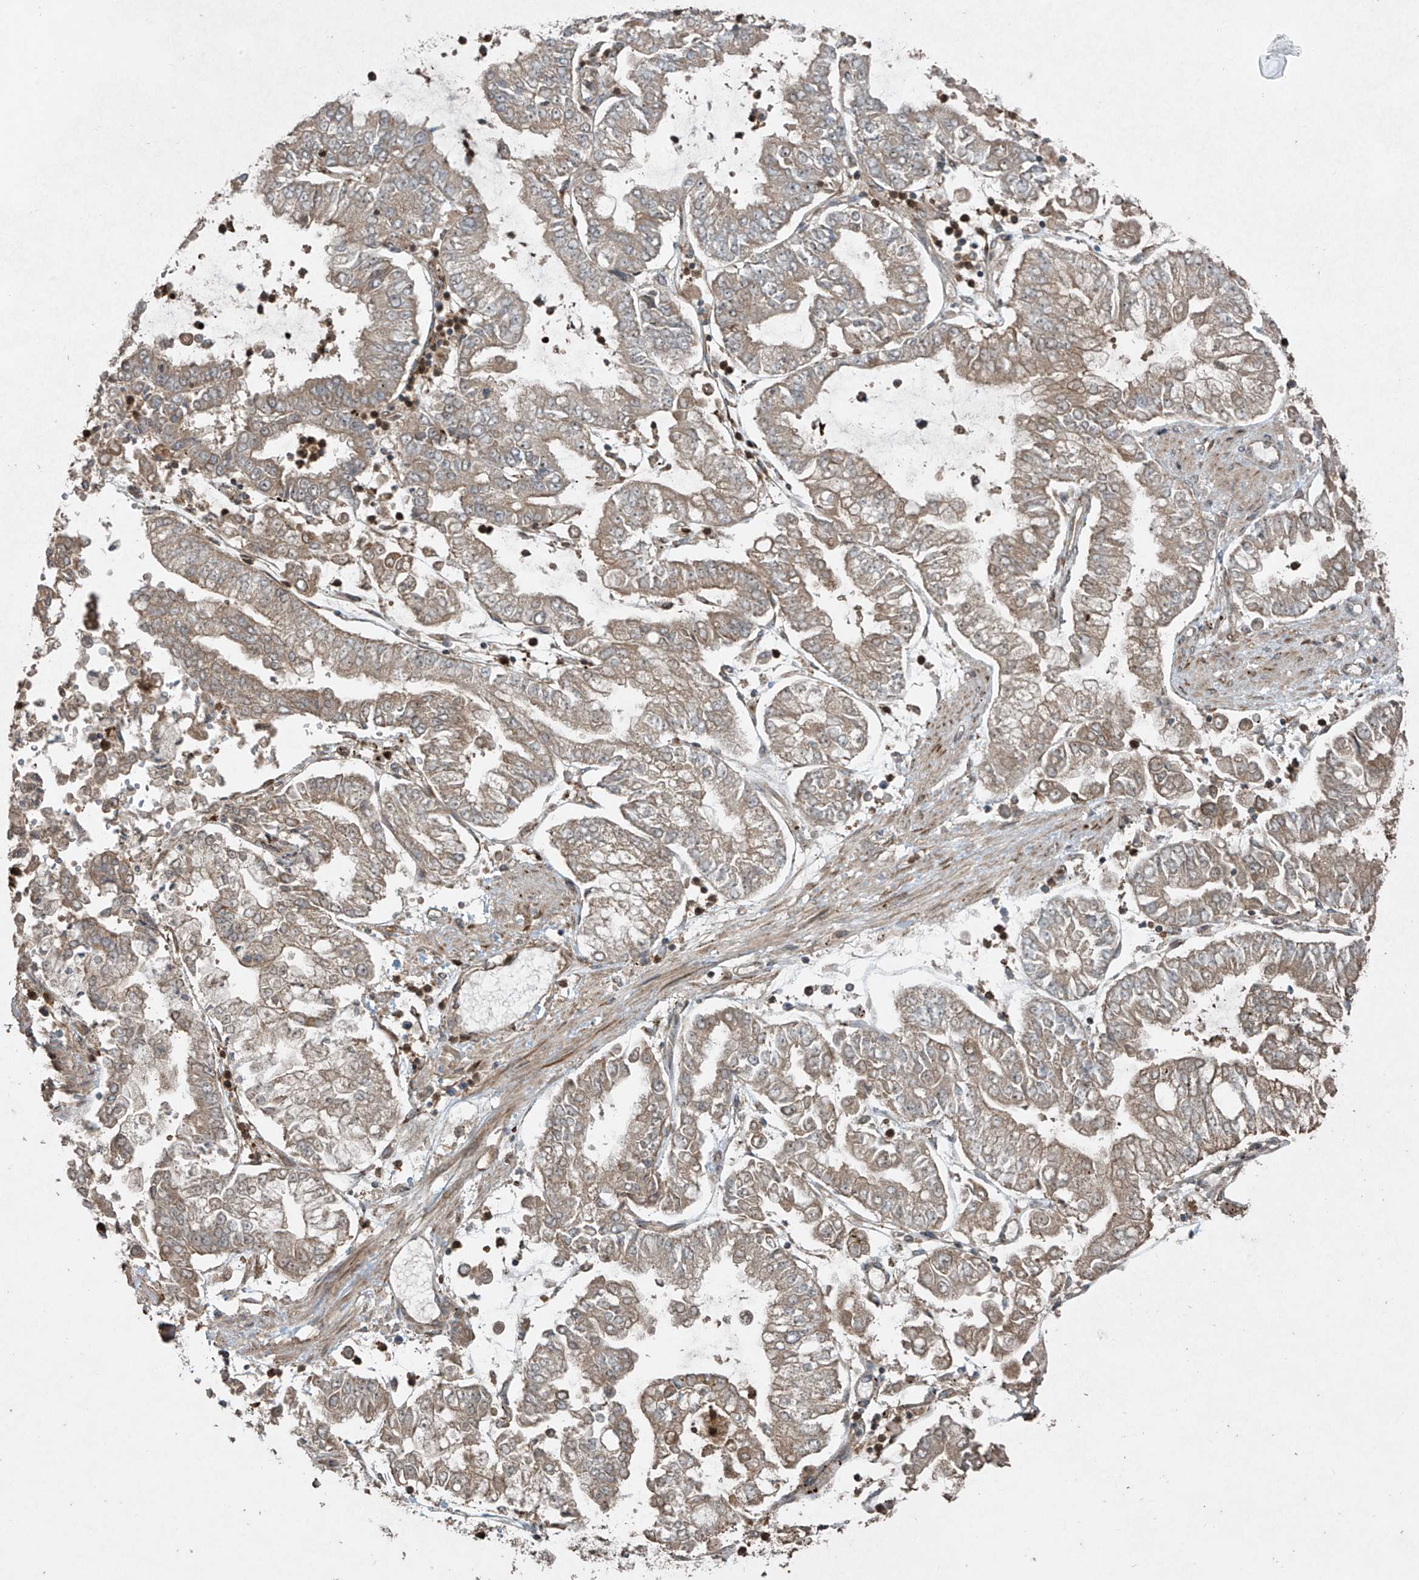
{"staining": {"intensity": "weak", "quantity": ">75%", "location": "cytoplasmic/membranous"}, "tissue": "stomach cancer", "cell_type": "Tumor cells", "image_type": "cancer", "snomed": [{"axis": "morphology", "description": "Adenocarcinoma, NOS"}, {"axis": "topography", "description": "Stomach"}], "caption": "A high-resolution image shows immunohistochemistry (IHC) staining of stomach adenocarcinoma, which exhibits weak cytoplasmic/membranous positivity in about >75% of tumor cells.", "gene": "PGPEP1", "patient": {"sex": "male", "age": 76}}